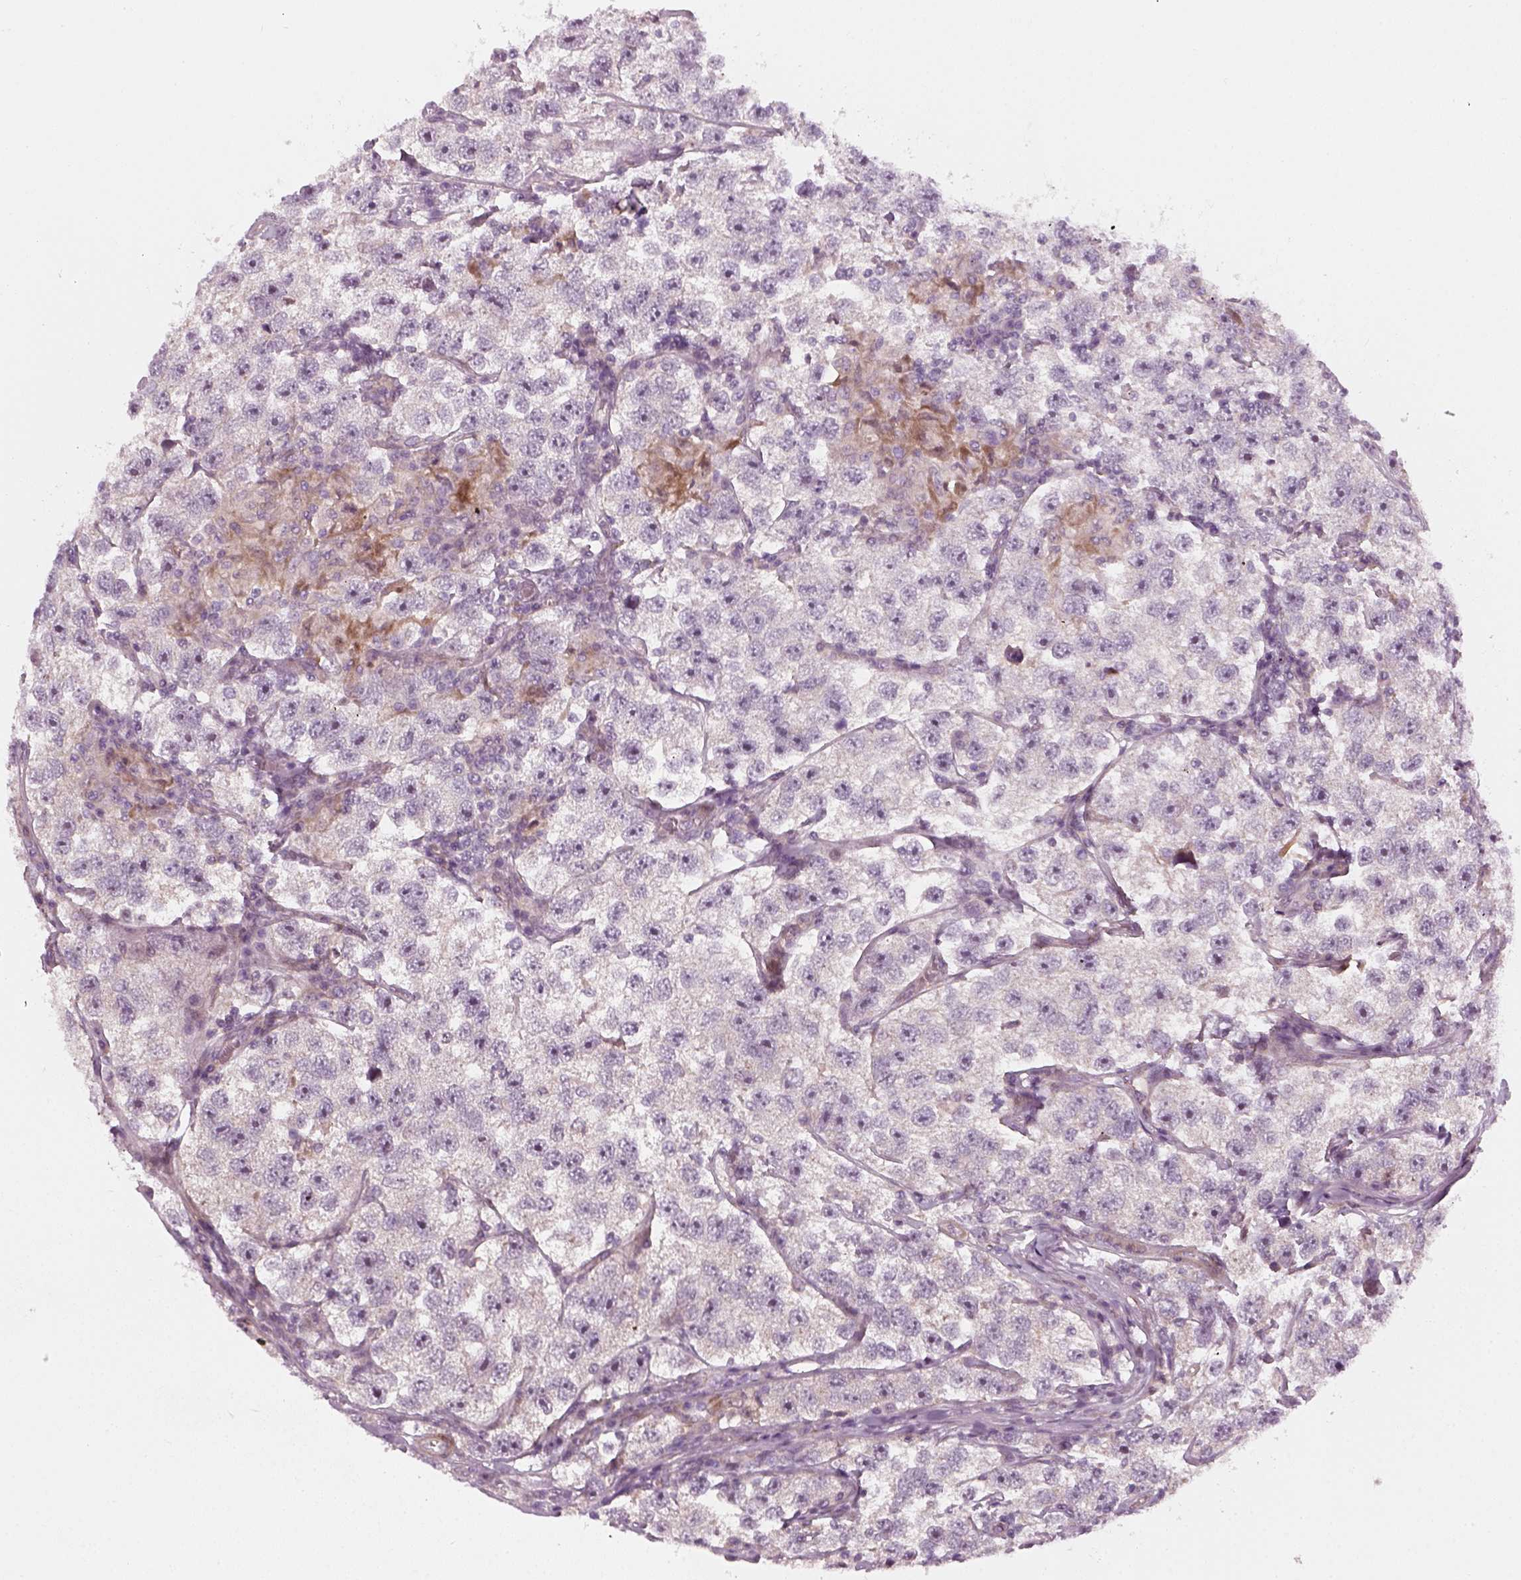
{"staining": {"intensity": "negative", "quantity": "none", "location": "none"}, "tissue": "testis cancer", "cell_type": "Tumor cells", "image_type": "cancer", "snomed": [{"axis": "morphology", "description": "Seminoma, NOS"}, {"axis": "topography", "description": "Testis"}], "caption": "High power microscopy photomicrograph of an immunohistochemistry image of testis seminoma, revealing no significant expression in tumor cells.", "gene": "DNASE1L1", "patient": {"sex": "male", "age": 26}}